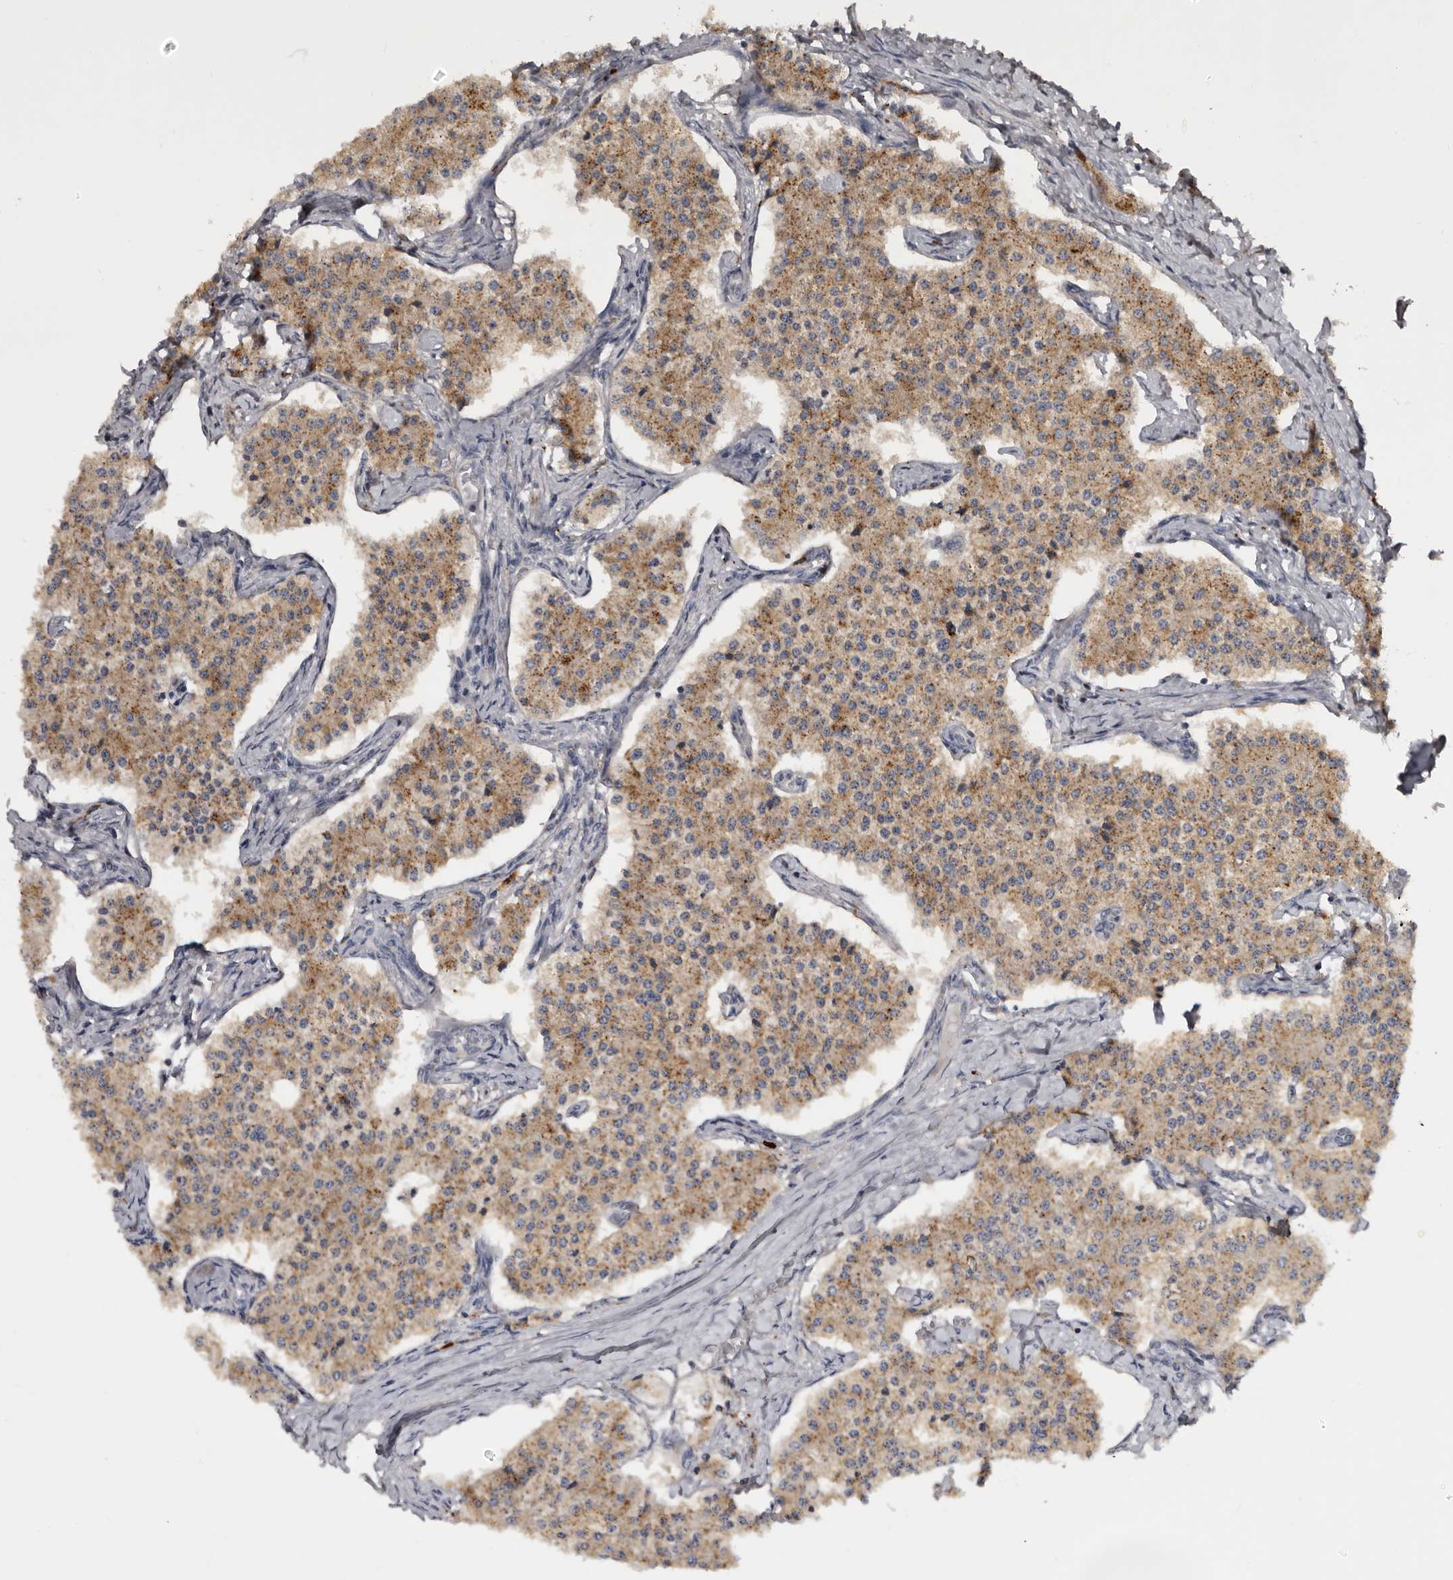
{"staining": {"intensity": "moderate", "quantity": ">75%", "location": "cytoplasmic/membranous"}, "tissue": "carcinoid", "cell_type": "Tumor cells", "image_type": "cancer", "snomed": [{"axis": "morphology", "description": "Carcinoid, malignant, NOS"}, {"axis": "topography", "description": "Colon"}], "caption": "Carcinoid stained with DAB immunohistochemistry (IHC) shows medium levels of moderate cytoplasmic/membranous expression in approximately >75% of tumor cells.", "gene": "DAP", "patient": {"sex": "female", "age": 52}}